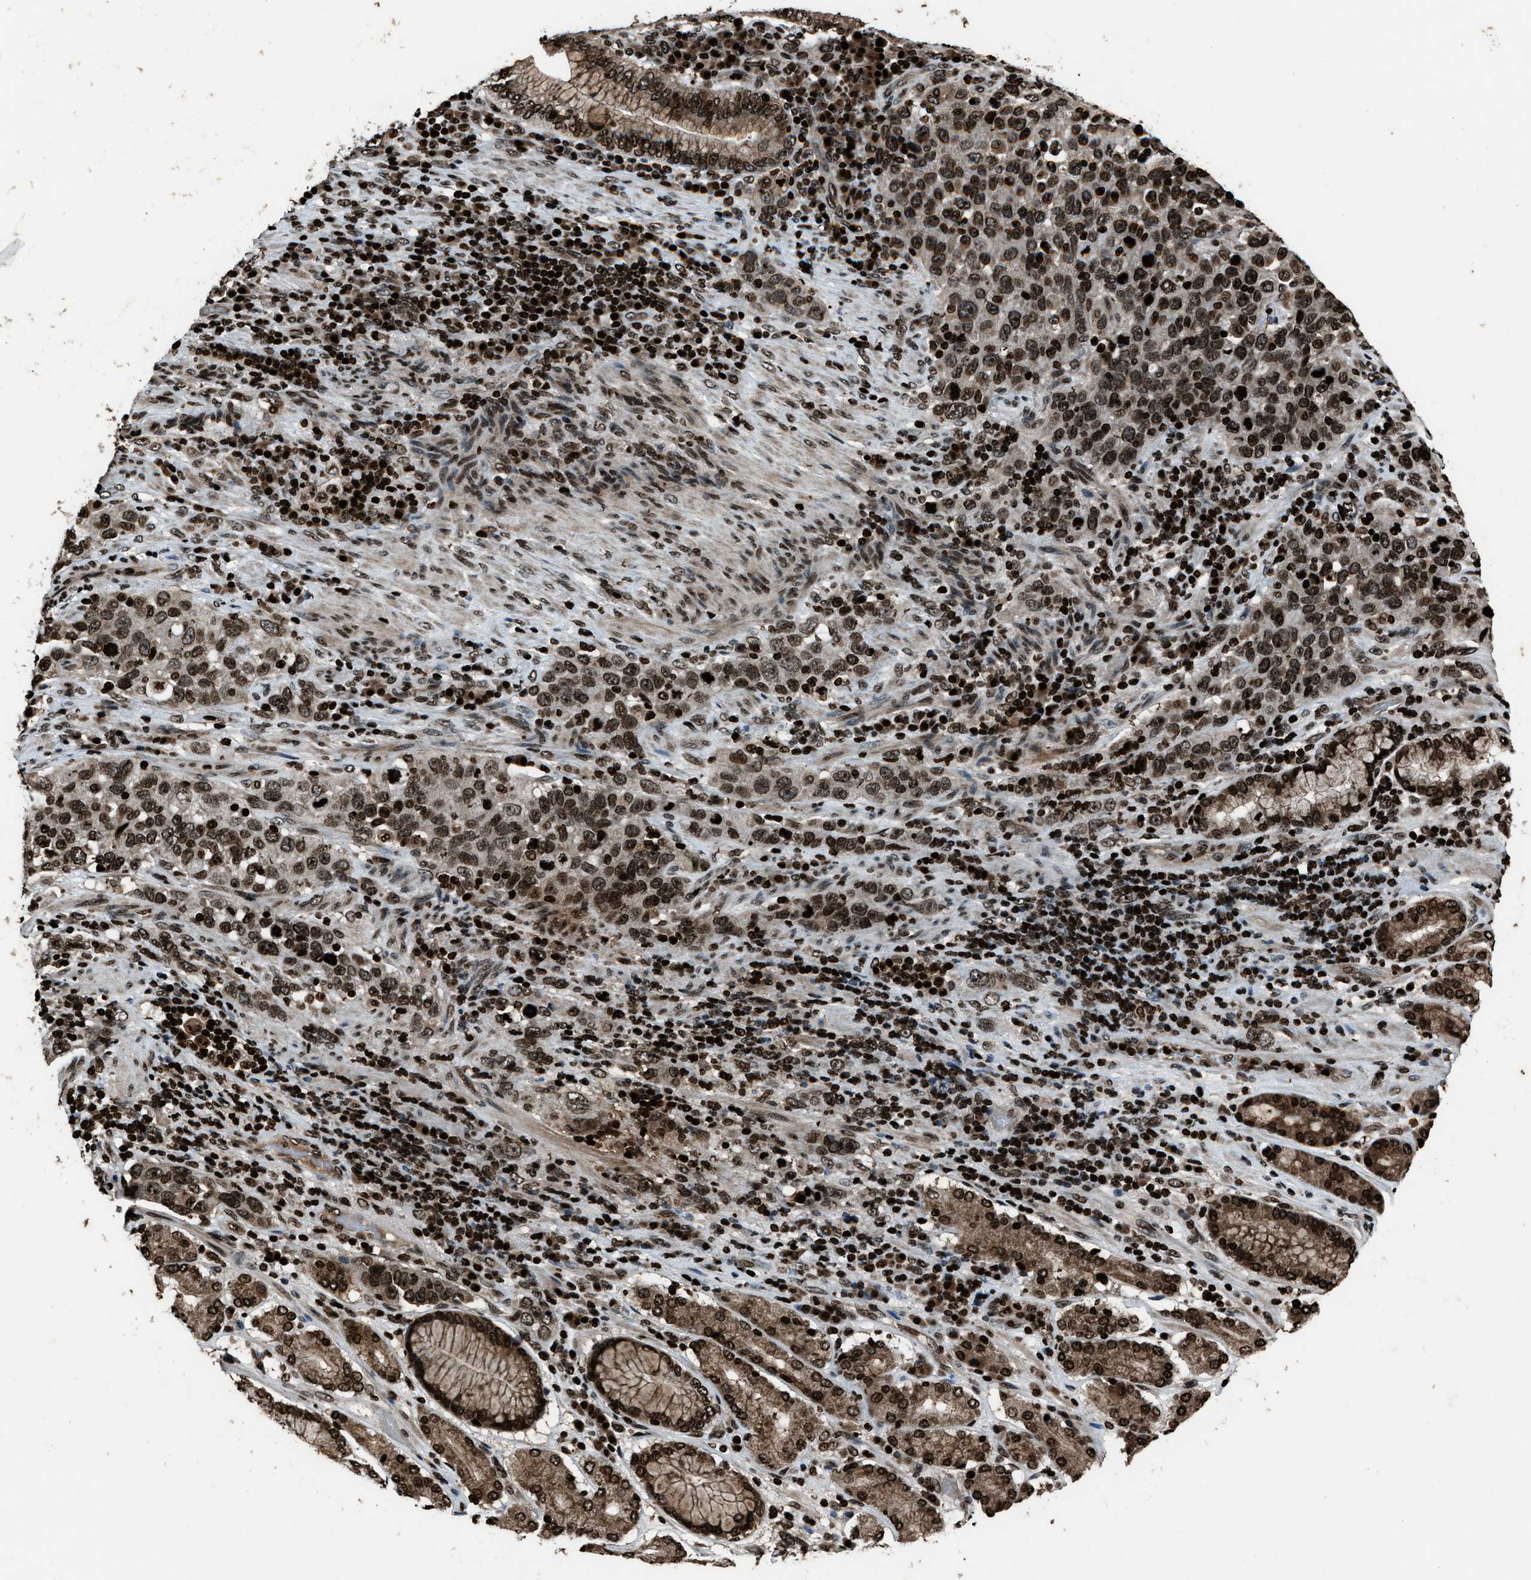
{"staining": {"intensity": "moderate", "quantity": ">75%", "location": "nuclear"}, "tissue": "stomach cancer", "cell_type": "Tumor cells", "image_type": "cancer", "snomed": [{"axis": "morphology", "description": "Normal tissue, NOS"}, {"axis": "morphology", "description": "Adenocarcinoma, NOS"}, {"axis": "topography", "description": "Stomach"}], "caption": "Stomach cancer (adenocarcinoma) tissue exhibits moderate nuclear staining in about >75% of tumor cells, visualized by immunohistochemistry.", "gene": "H4C1", "patient": {"sex": "male", "age": 48}}